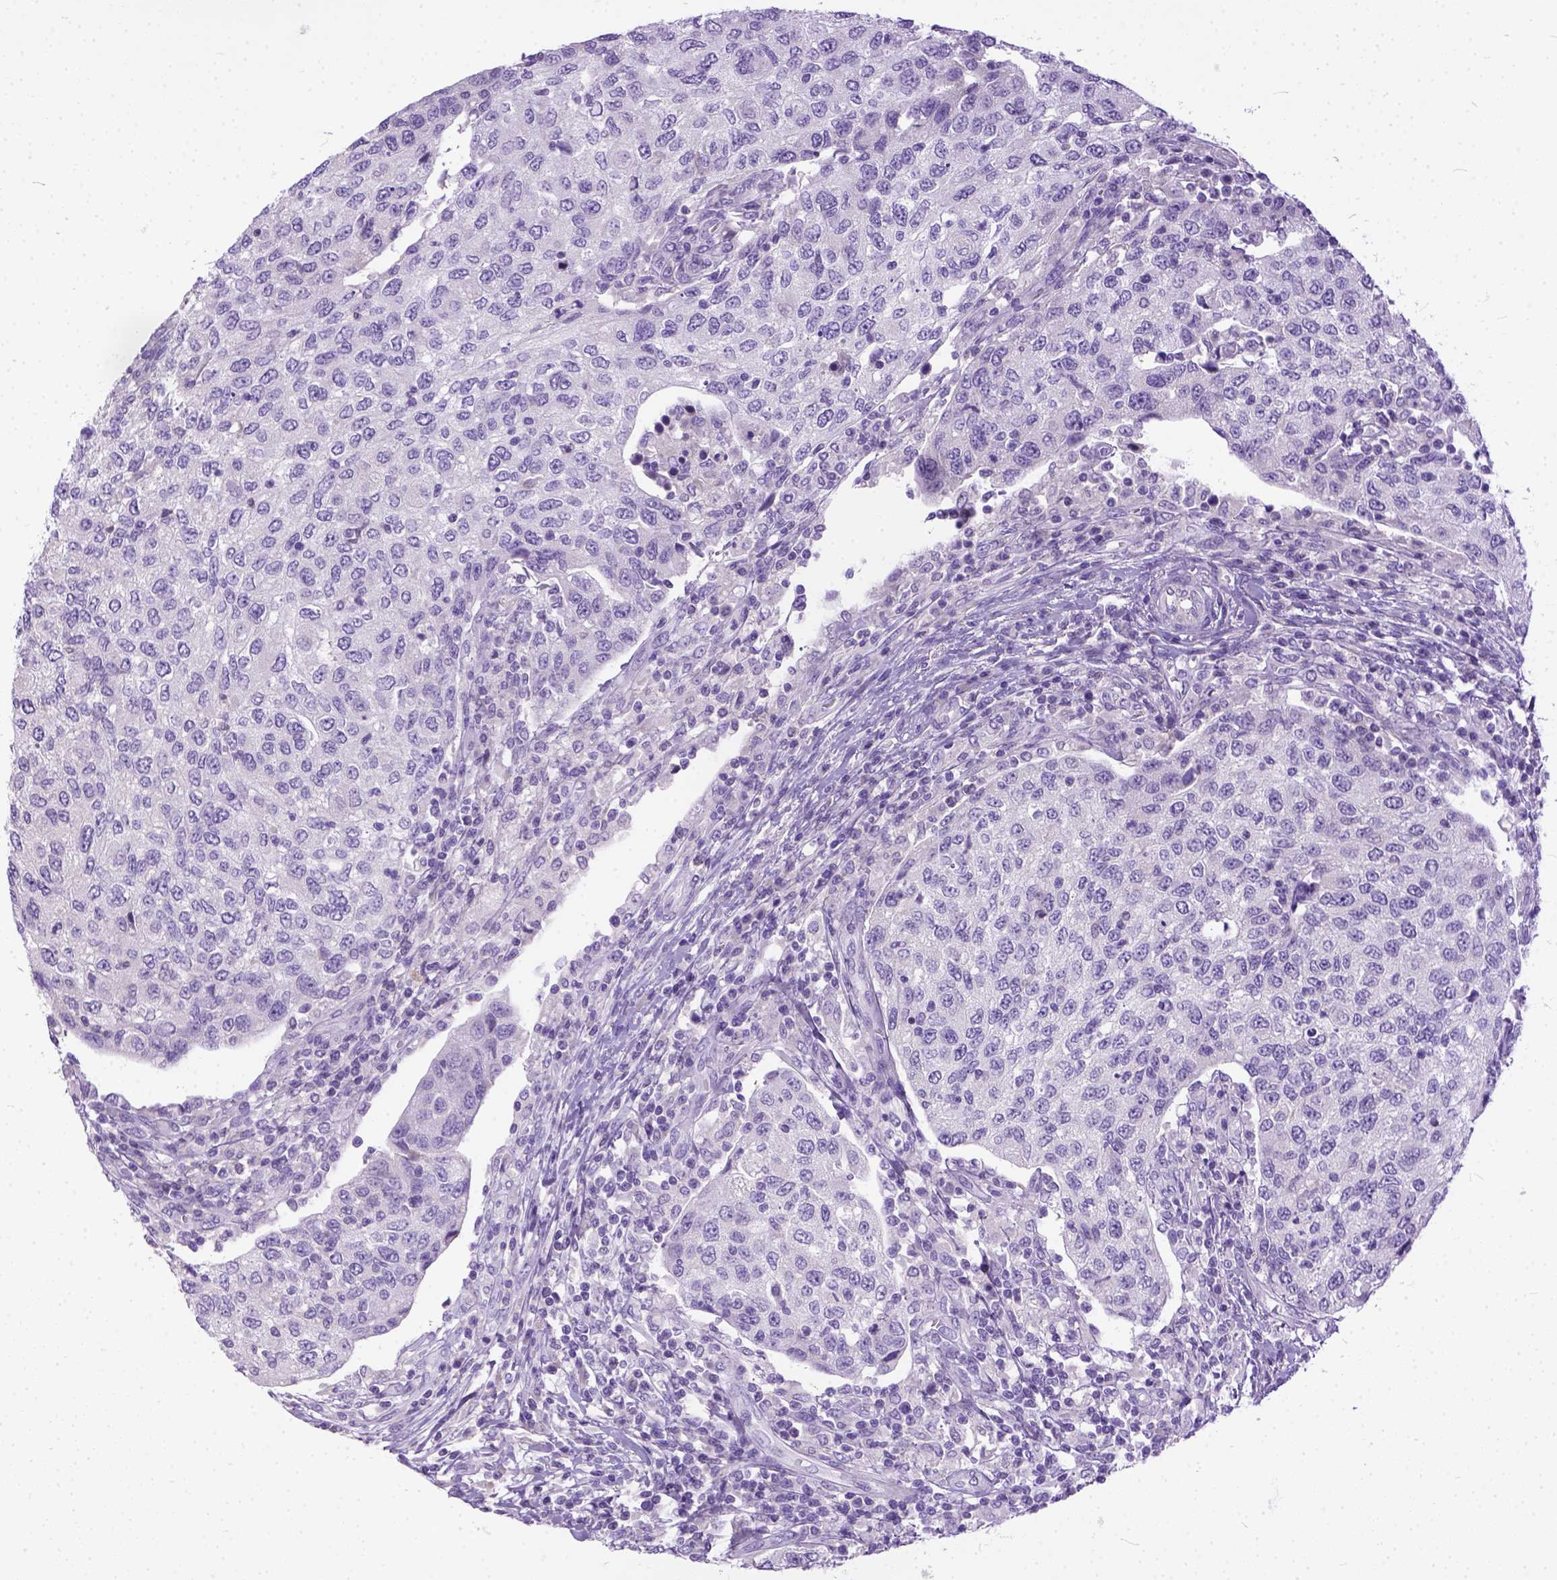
{"staining": {"intensity": "negative", "quantity": "none", "location": "none"}, "tissue": "urothelial cancer", "cell_type": "Tumor cells", "image_type": "cancer", "snomed": [{"axis": "morphology", "description": "Urothelial carcinoma, High grade"}, {"axis": "topography", "description": "Urinary bladder"}], "caption": "Immunohistochemistry (IHC) micrograph of human urothelial cancer stained for a protein (brown), which exhibits no staining in tumor cells. (Immunohistochemistry (IHC), brightfield microscopy, high magnification).", "gene": "PLK5", "patient": {"sex": "female", "age": 78}}